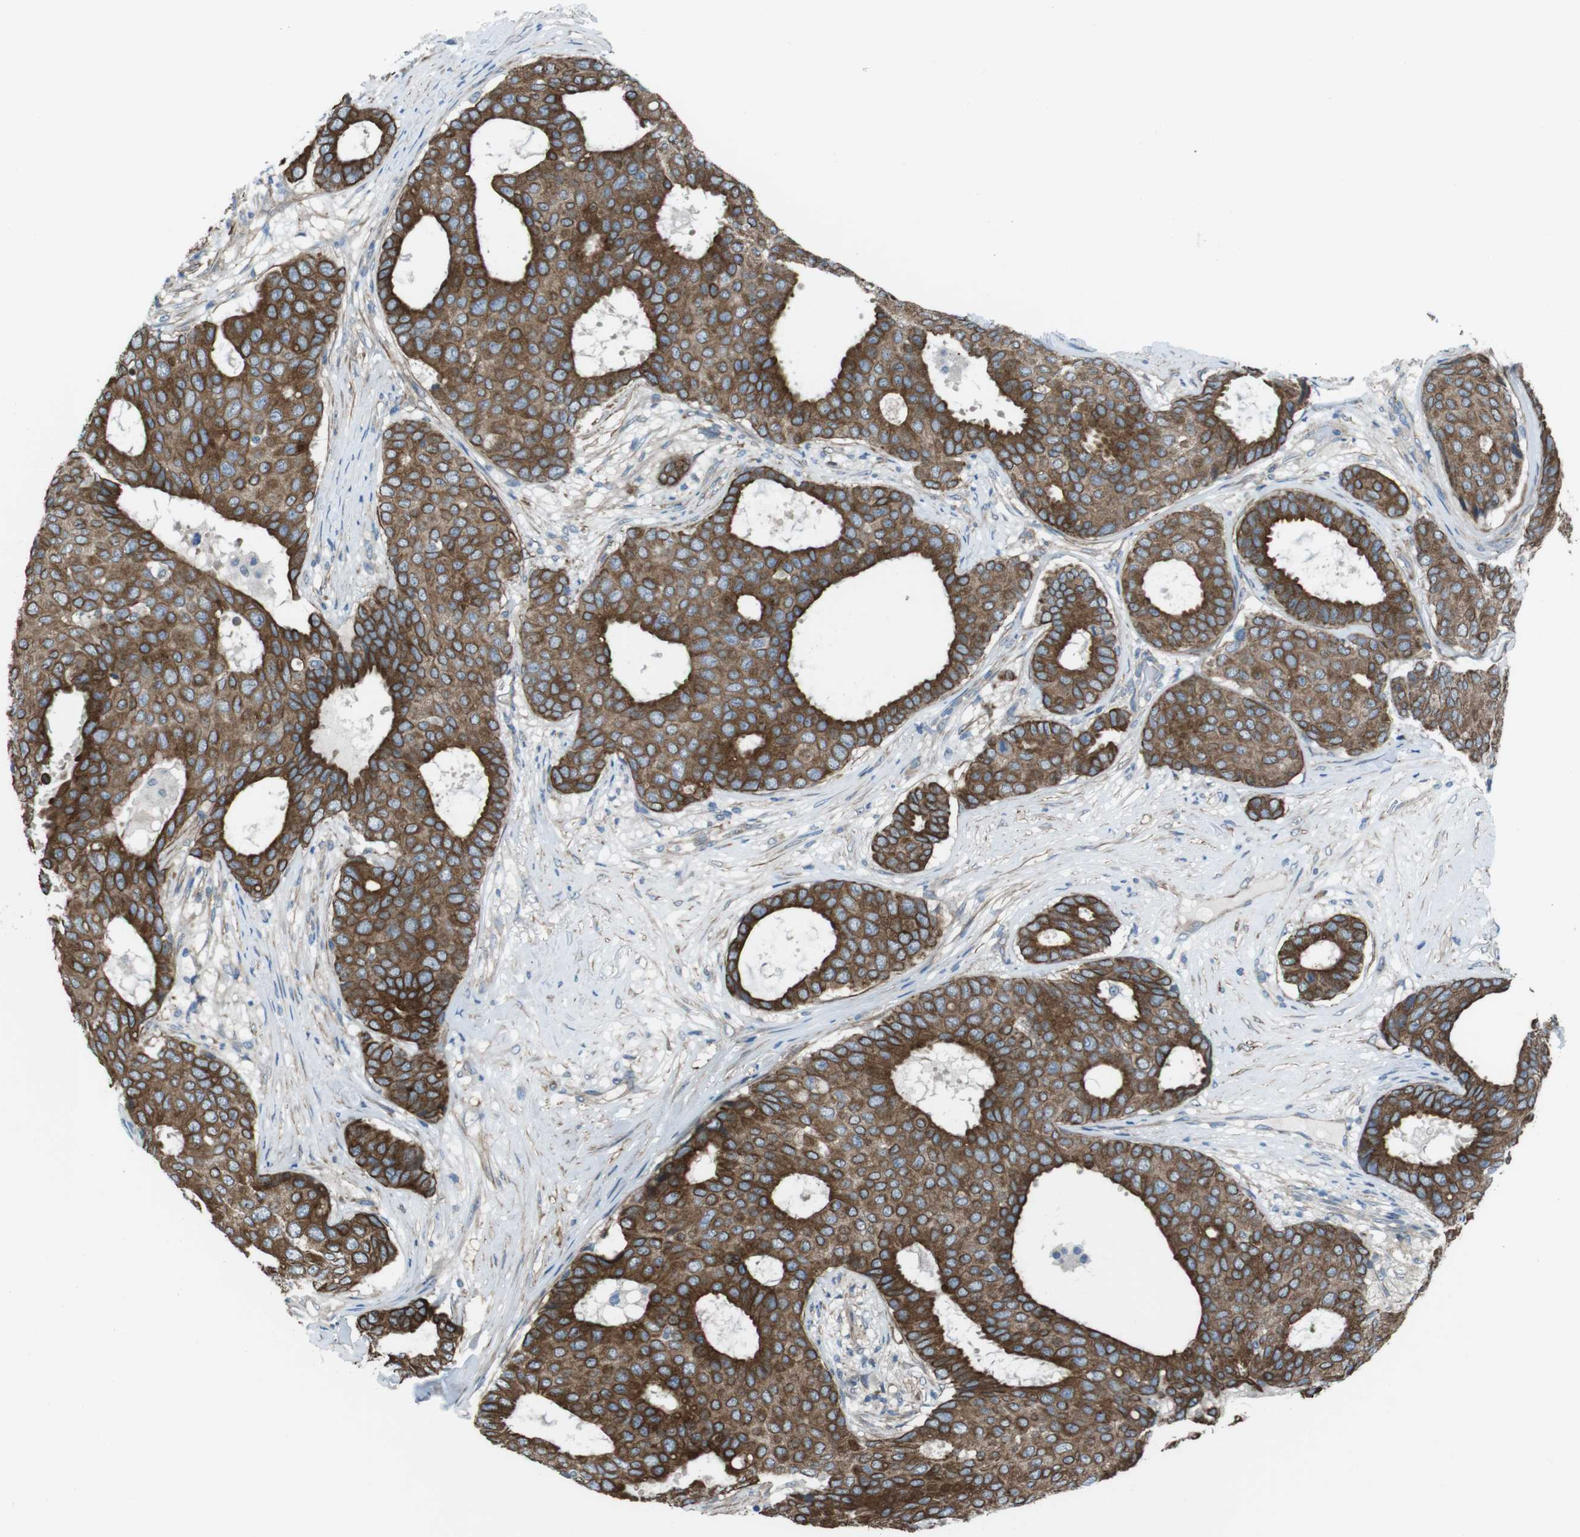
{"staining": {"intensity": "moderate", "quantity": ">75%", "location": "cytoplasmic/membranous"}, "tissue": "breast cancer", "cell_type": "Tumor cells", "image_type": "cancer", "snomed": [{"axis": "morphology", "description": "Duct carcinoma"}, {"axis": "topography", "description": "Breast"}], "caption": "Immunohistochemical staining of human breast invasive ductal carcinoma shows moderate cytoplasmic/membranous protein positivity in about >75% of tumor cells.", "gene": "FAM174B", "patient": {"sex": "female", "age": 75}}